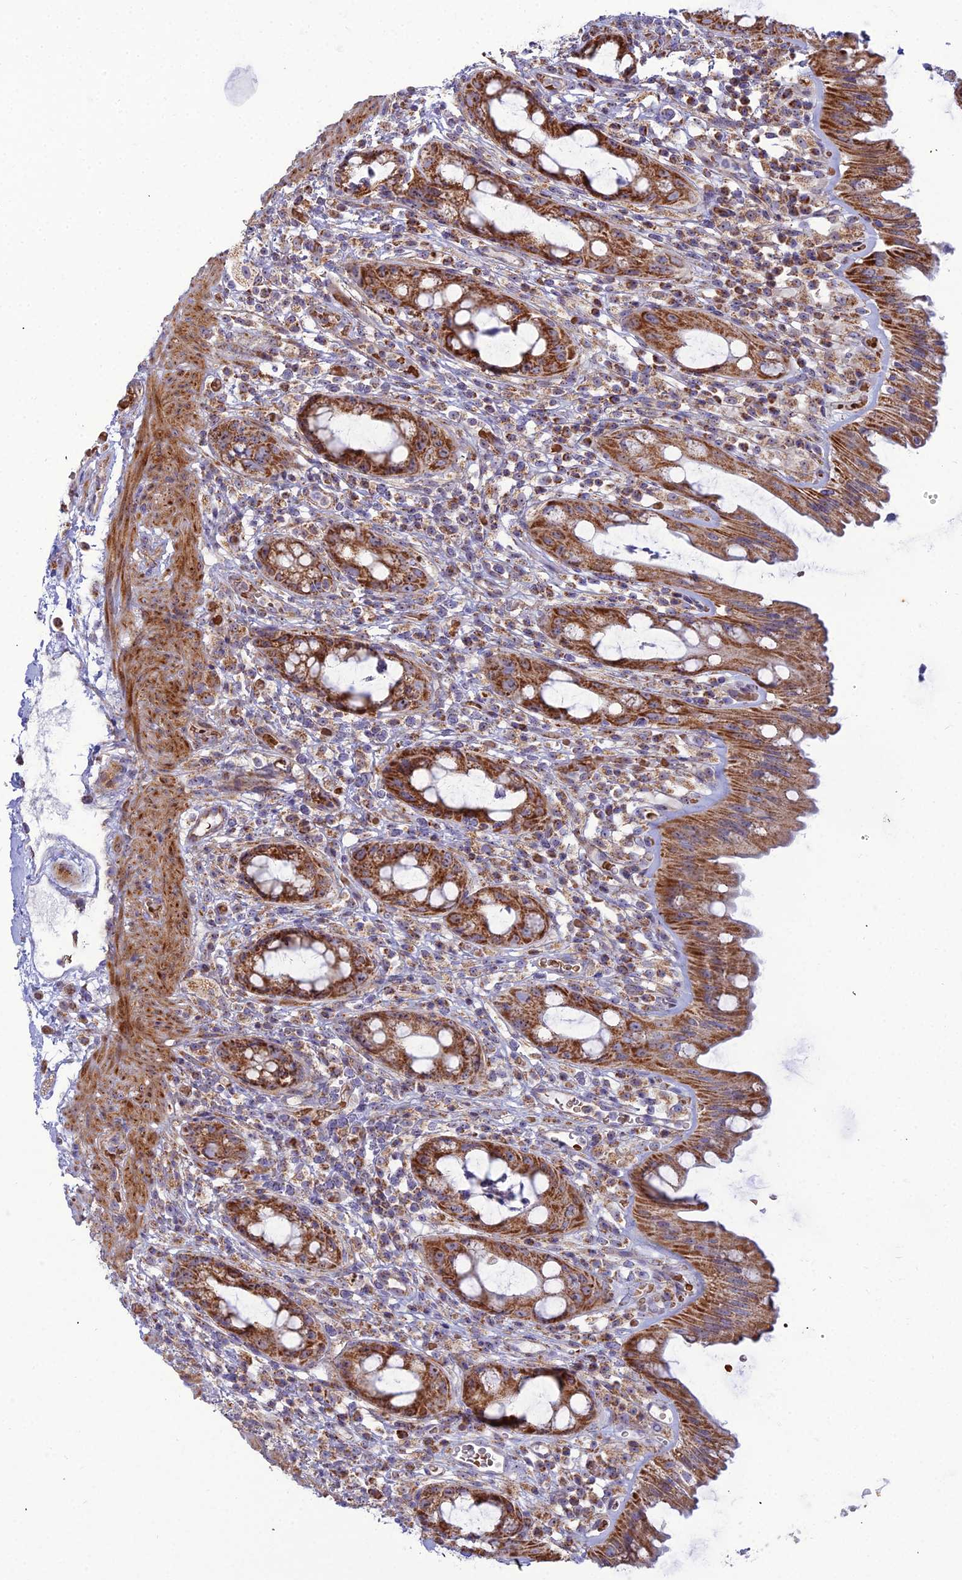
{"staining": {"intensity": "strong", "quantity": ">75%", "location": "cytoplasmic/membranous"}, "tissue": "rectum", "cell_type": "Glandular cells", "image_type": "normal", "snomed": [{"axis": "morphology", "description": "Normal tissue, NOS"}, {"axis": "topography", "description": "Rectum"}], "caption": "This photomicrograph displays benign rectum stained with IHC to label a protein in brown. The cytoplasmic/membranous of glandular cells show strong positivity for the protein. Nuclei are counter-stained blue.", "gene": "SLC35F4", "patient": {"sex": "female", "age": 57}}